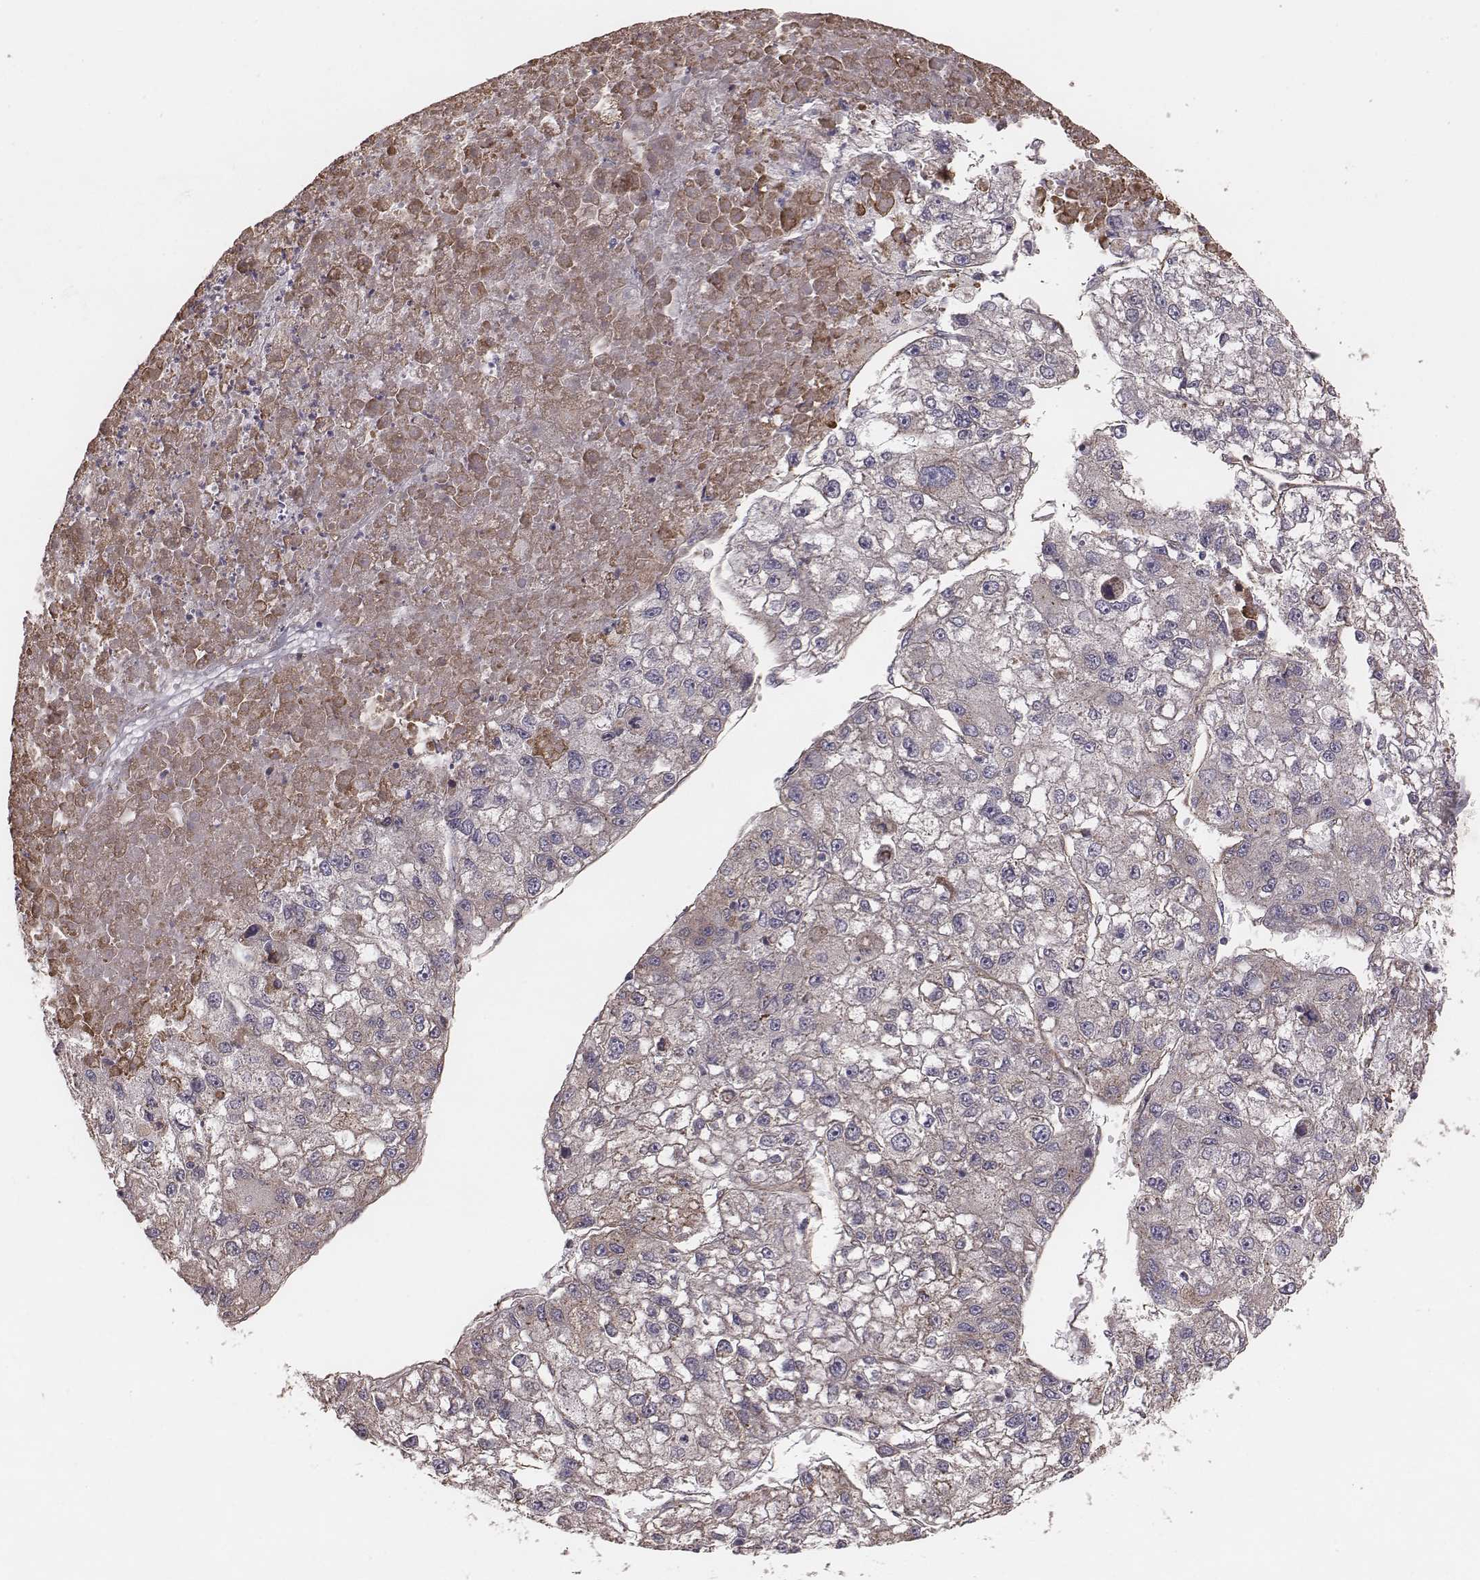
{"staining": {"intensity": "weak", "quantity": ">75%", "location": "cytoplasmic/membranous"}, "tissue": "liver cancer", "cell_type": "Tumor cells", "image_type": "cancer", "snomed": [{"axis": "morphology", "description": "Carcinoma, Hepatocellular, NOS"}, {"axis": "topography", "description": "Liver"}], "caption": "Protein staining shows weak cytoplasmic/membranous expression in about >75% of tumor cells in hepatocellular carcinoma (liver). (DAB (3,3'-diaminobenzidine) IHC with brightfield microscopy, high magnification).", "gene": "PALMD", "patient": {"sex": "male", "age": 56}}